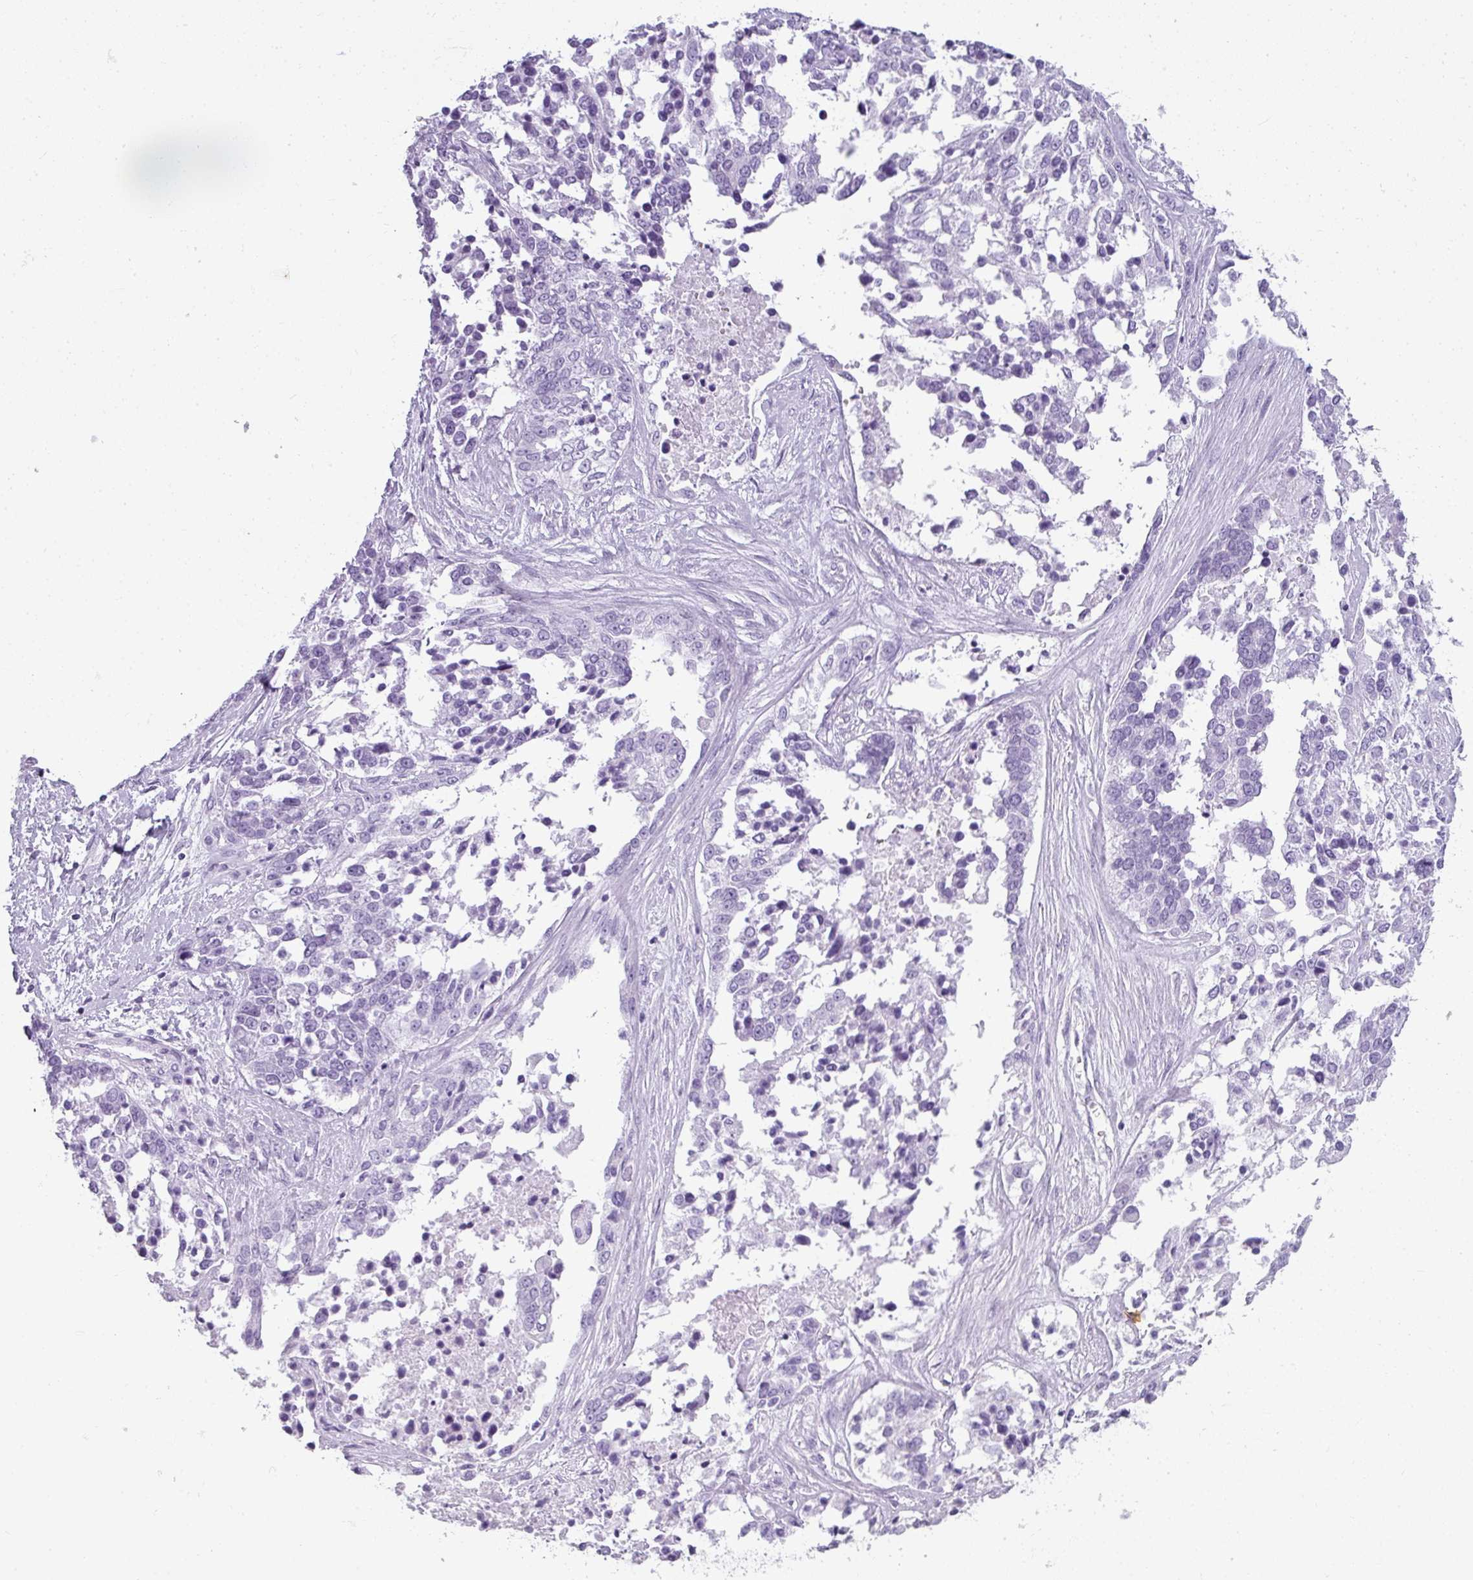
{"staining": {"intensity": "negative", "quantity": "none", "location": "none"}, "tissue": "ovarian cancer", "cell_type": "Tumor cells", "image_type": "cancer", "snomed": [{"axis": "morphology", "description": "Cystadenocarcinoma, serous, NOS"}, {"axis": "topography", "description": "Ovary"}], "caption": "Ovarian serous cystadenocarcinoma was stained to show a protein in brown. There is no significant staining in tumor cells.", "gene": "RBMY1F", "patient": {"sex": "female", "age": 44}}